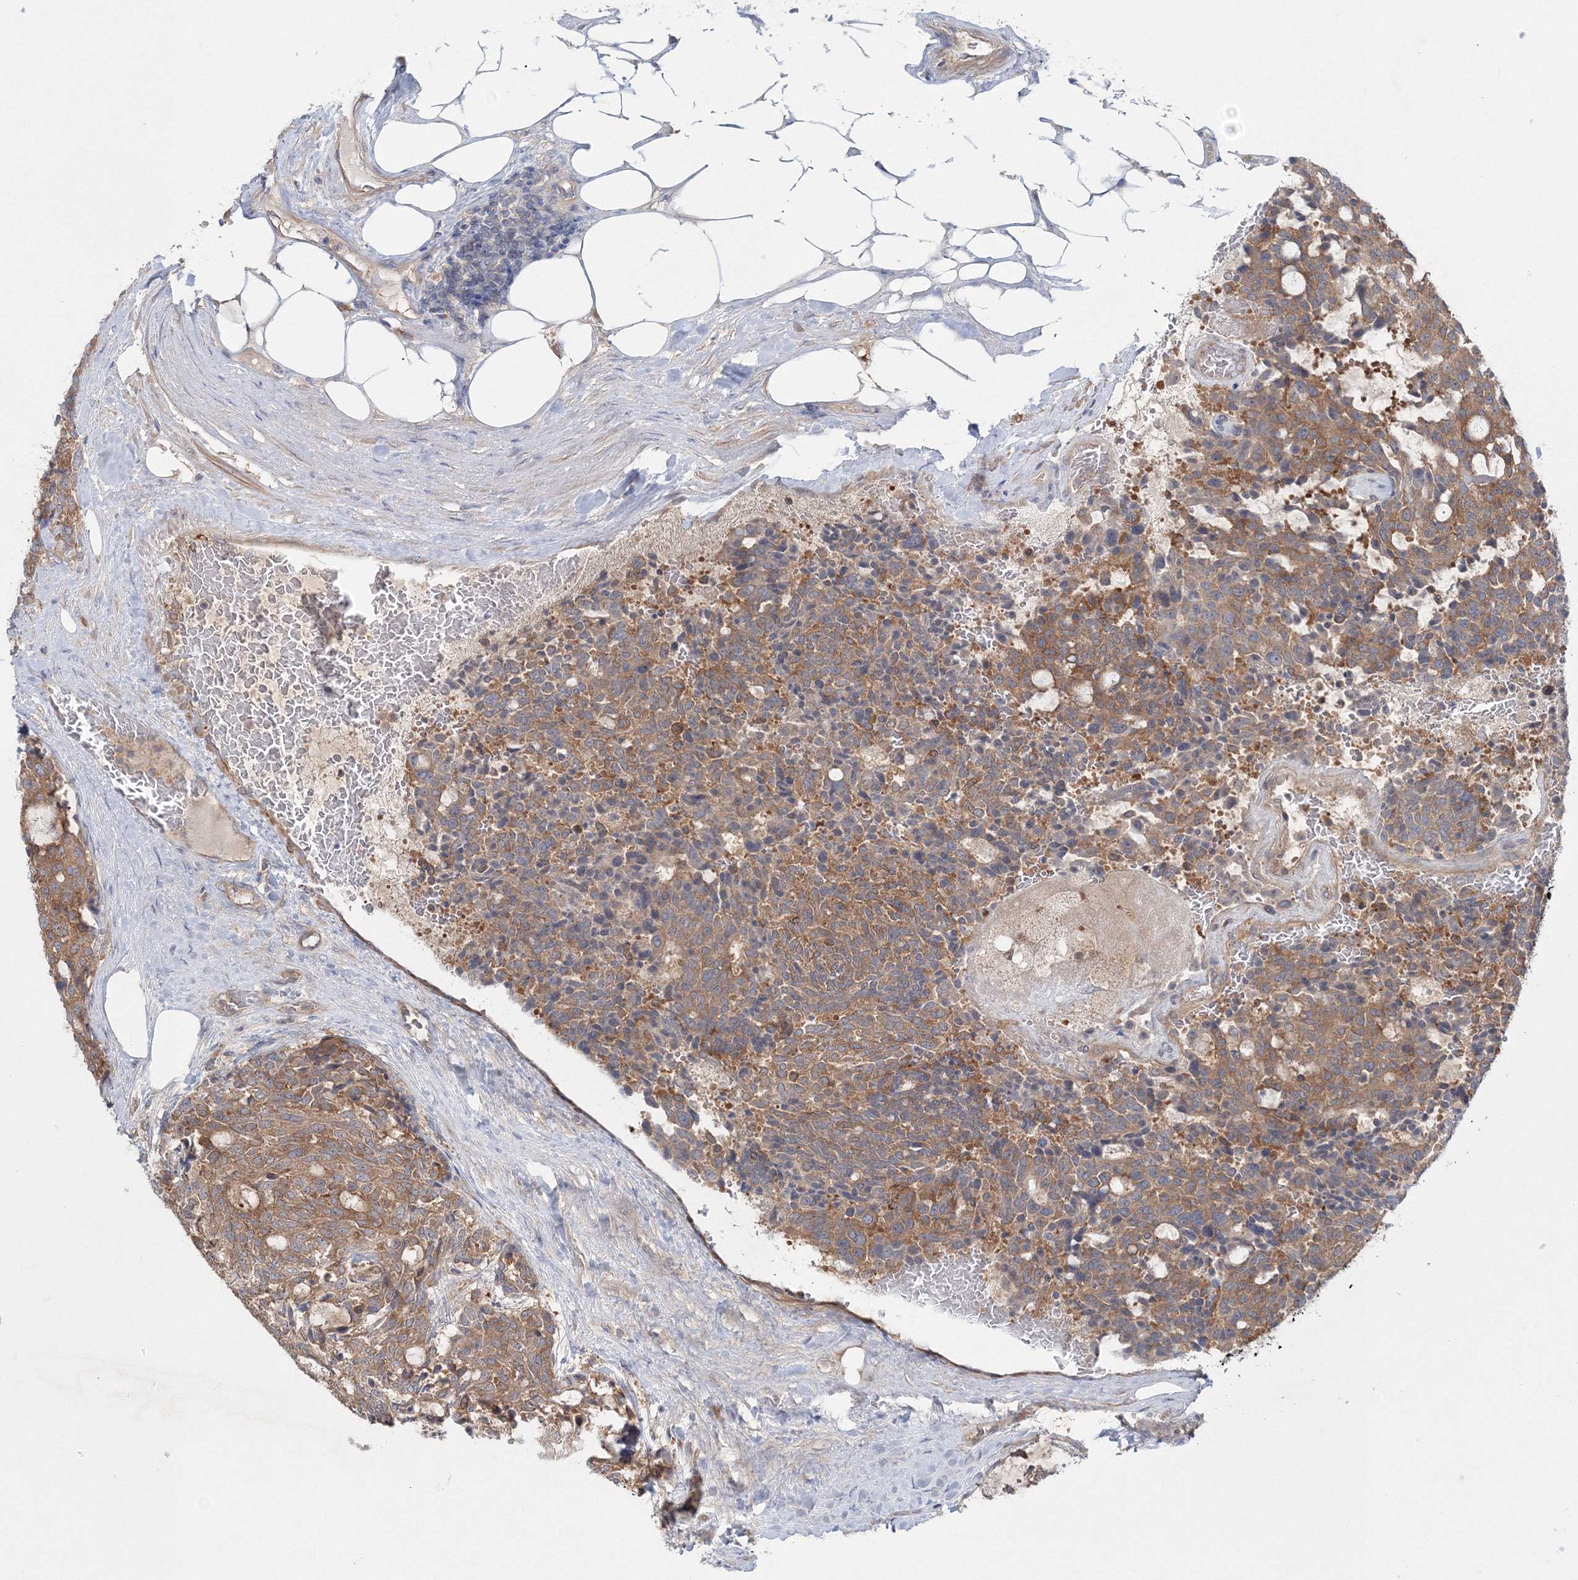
{"staining": {"intensity": "moderate", "quantity": "25%-75%", "location": "cytoplasmic/membranous"}, "tissue": "carcinoid", "cell_type": "Tumor cells", "image_type": "cancer", "snomed": [{"axis": "morphology", "description": "Carcinoid, malignant, NOS"}, {"axis": "topography", "description": "Pancreas"}], "caption": "Malignant carcinoid stained with a brown dye displays moderate cytoplasmic/membranous positive staining in approximately 25%-75% of tumor cells.", "gene": "IPMK", "patient": {"sex": "female", "age": 54}}